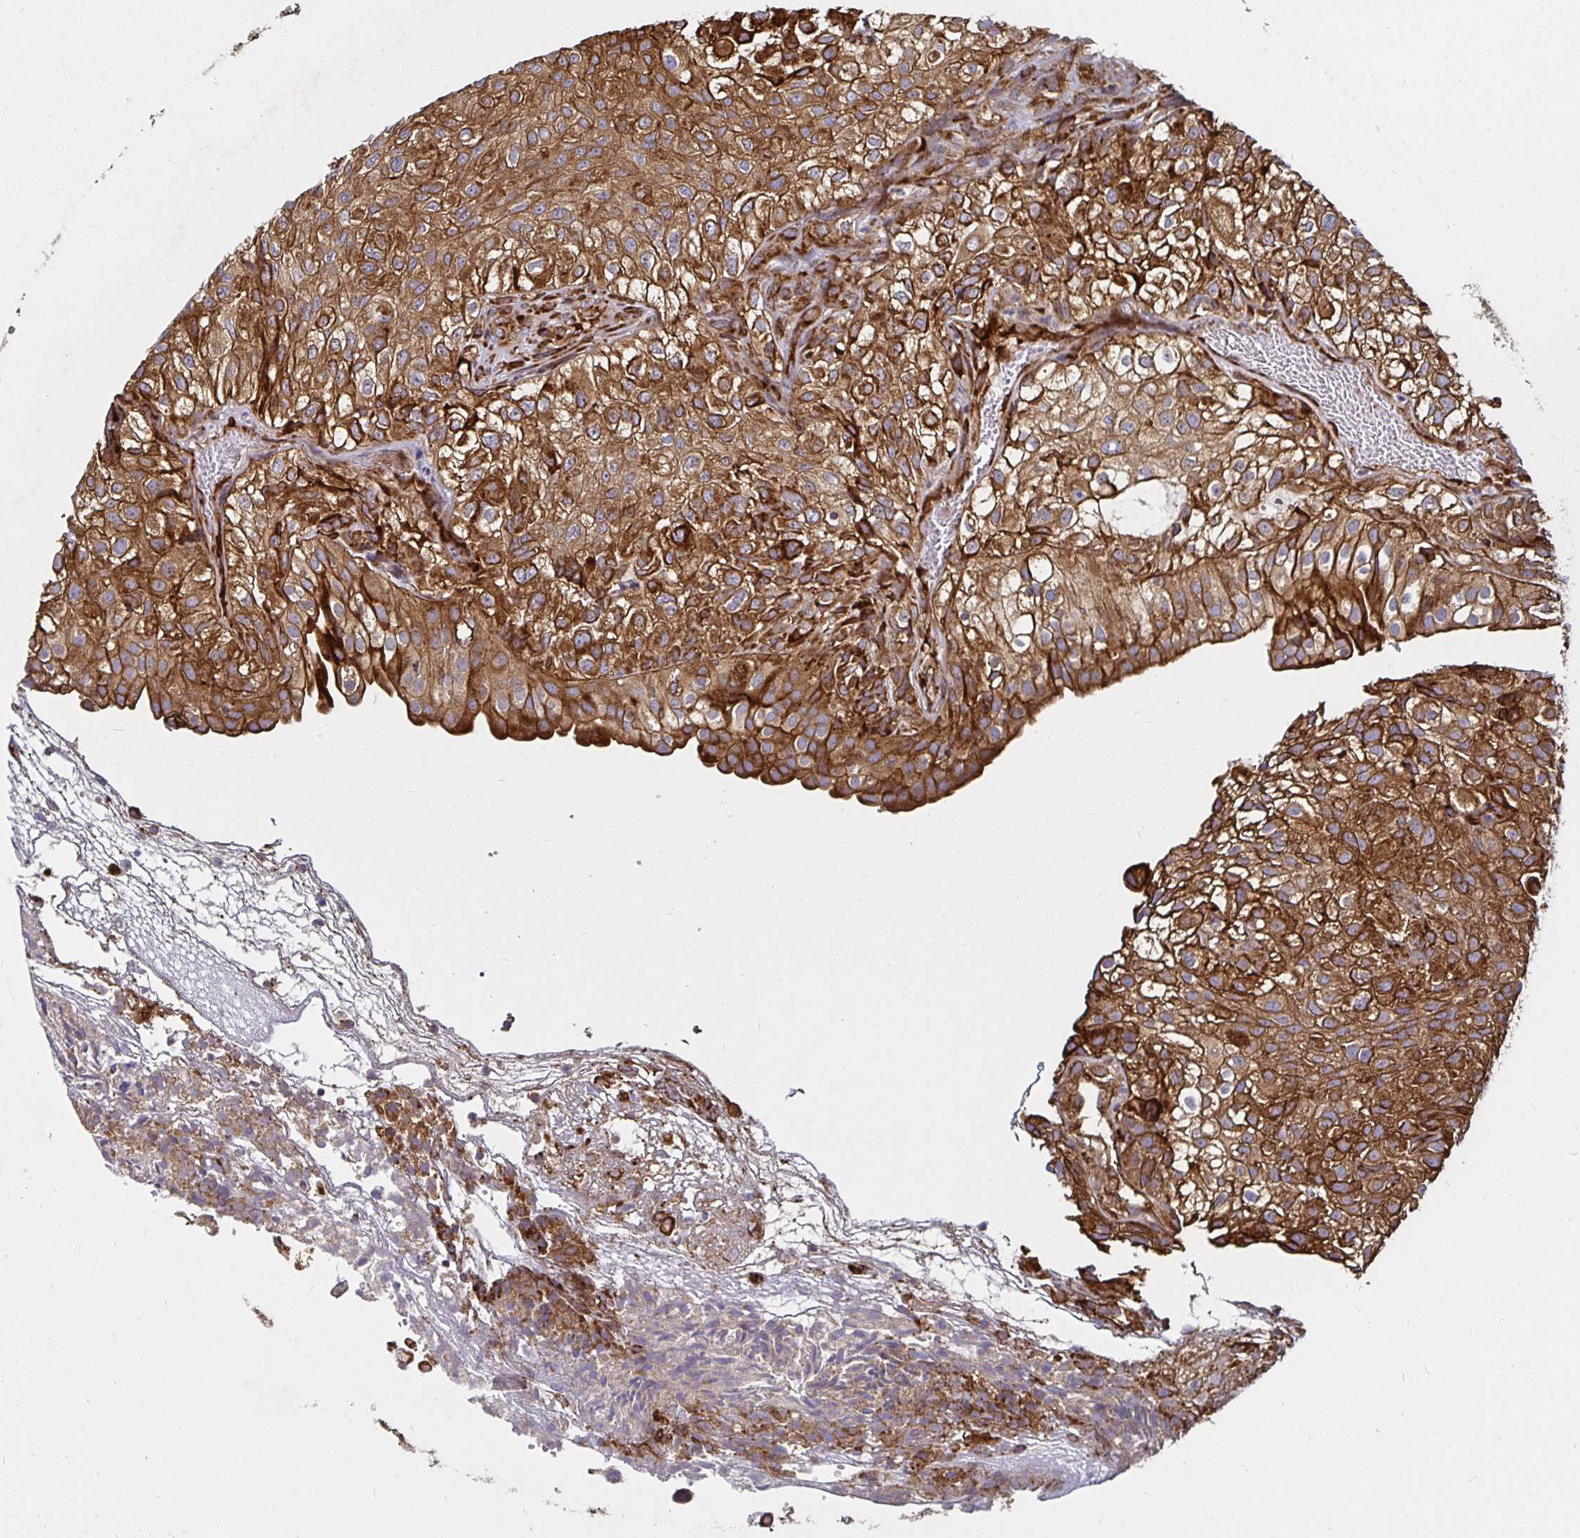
{"staining": {"intensity": "moderate", "quantity": ">75%", "location": "cytoplasmic/membranous"}, "tissue": "urothelial cancer", "cell_type": "Tumor cells", "image_type": "cancer", "snomed": [{"axis": "morphology", "description": "Urothelial carcinoma, High grade"}, {"axis": "topography", "description": "Urinary bladder"}], "caption": "High-magnification brightfield microscopy of urothelial cancer stained with DAB (brown) and counterstained with hematoxylin (blue). tumor cells exhibit moderate cytoplasmic/membranous staining is present in about>75% of cells.", "gene": "SMYD3", "patient": {"sex": "male", "age": 56}}